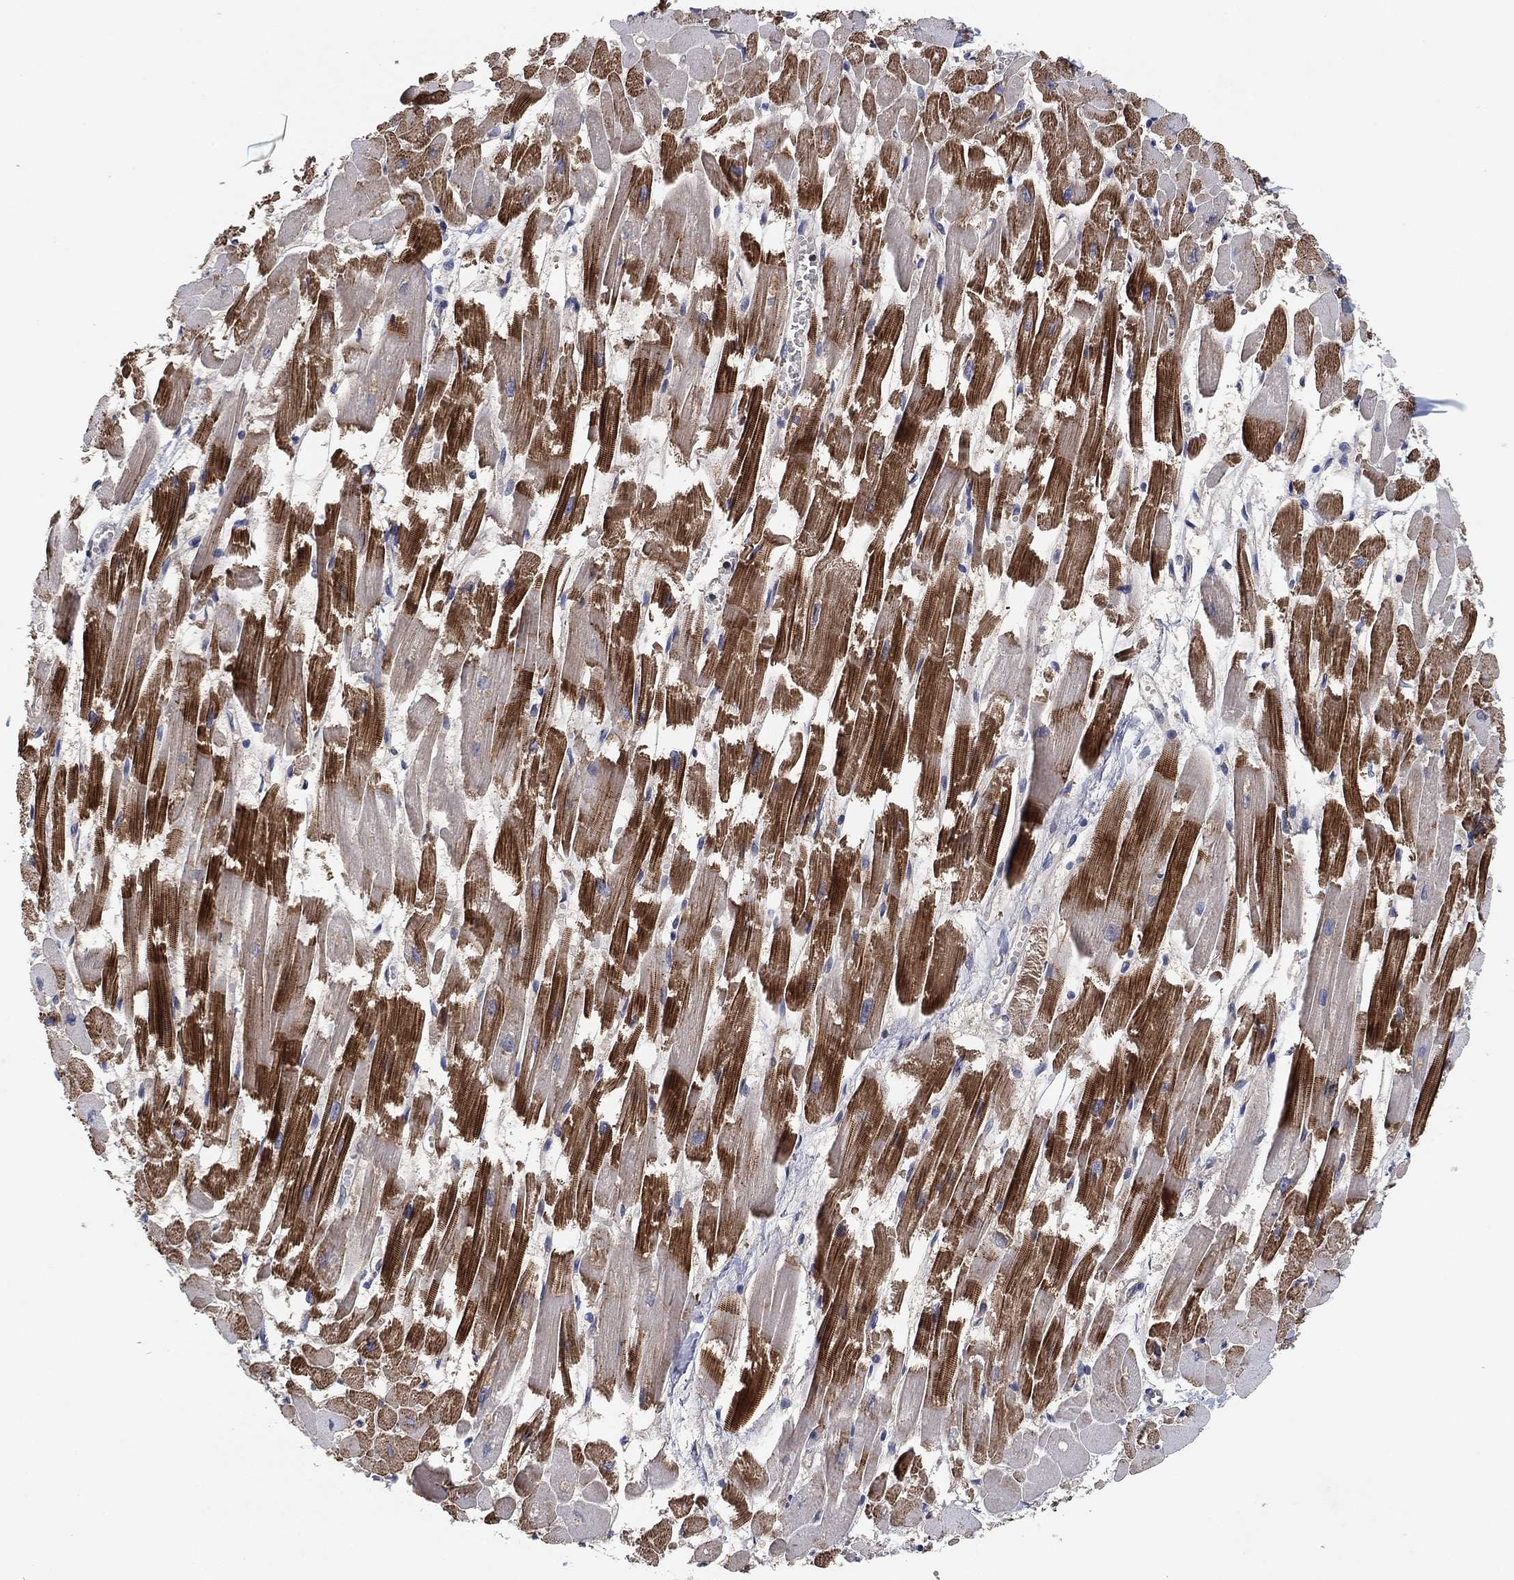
{"staining": {"intensity": "strong", "quantity": "25%-75%", "location": "cytoplasmic/membranous"}, "tissue": "heart muscle", "cell_type": "Cardiomyocytes", "image_type": "normal", "snomed": [{"axis": "morphology", "description": "Normal tissue, NOS"}, {"axis": "topography", "description": "Heart"}], "caption": "Immunohistochemical staining of unremarkable heart muscle displays 25%-75% levels of strong cytoplasmic/membranous protein expression in approximately 25%-75% of cardiomyocytes. (IHC, brightfield microscopy, high magnification).", "gene": "CCDC43", "patient": {"sex": "female", "age": 52}}